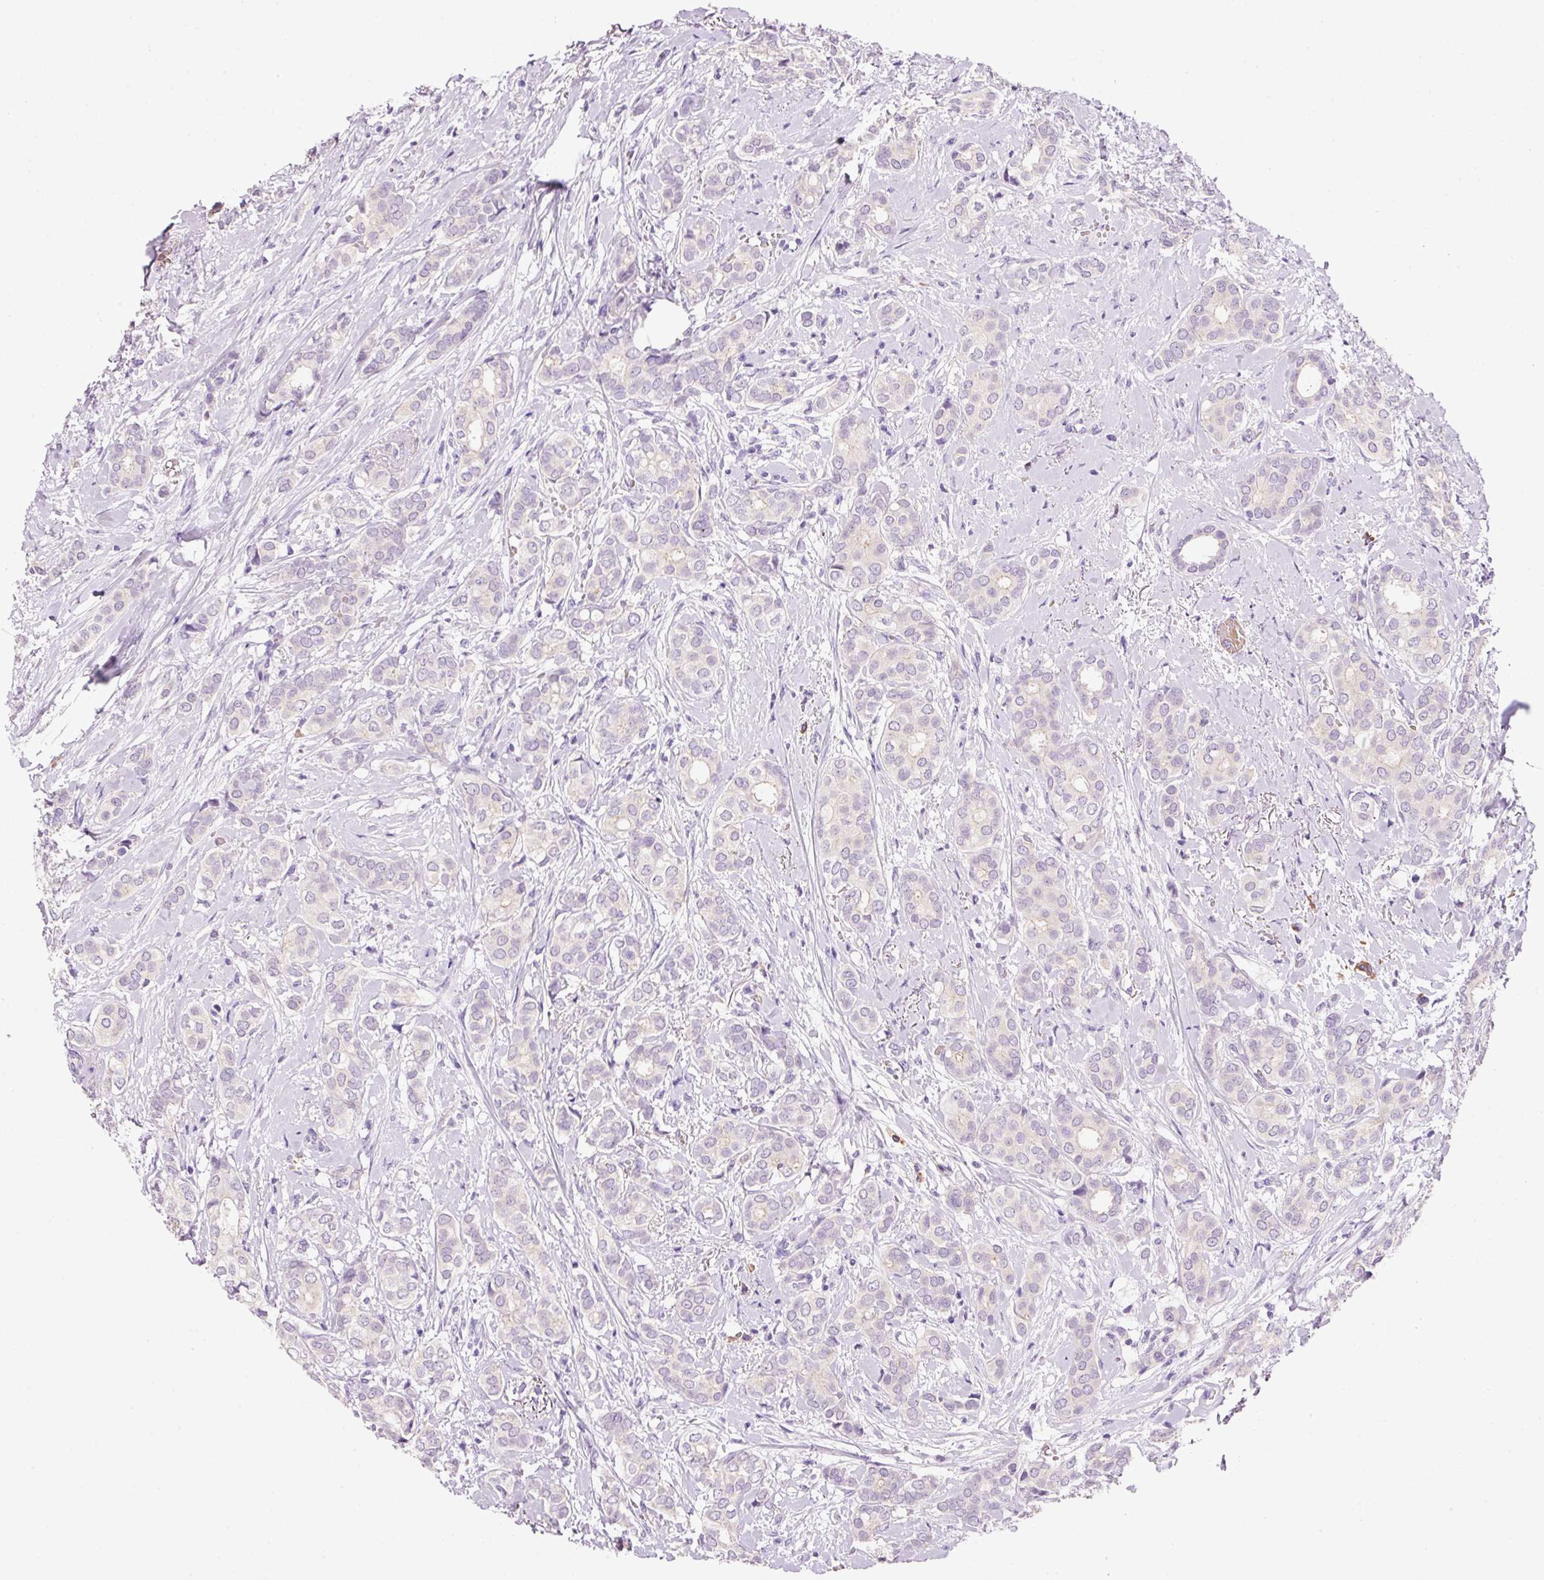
{"staining": {"intensity": "negative", "quantity": "none", "location": "none"}, "tissue": "breast cancer", "cell_type": "Tumor cells", "image_type": "cancer", "snomed": [{"axis": "morphology", "description": "Duct carcinoma"}, {"axis": "topography", "description": "Breast"}], "caption": "An image of infiltrating ductal carcinoma (breast) stained for a protein demonstrates no brown staining in tumor cells.", "gene": "TENT5C", "patient": {"sex": "female", "age": 73}}